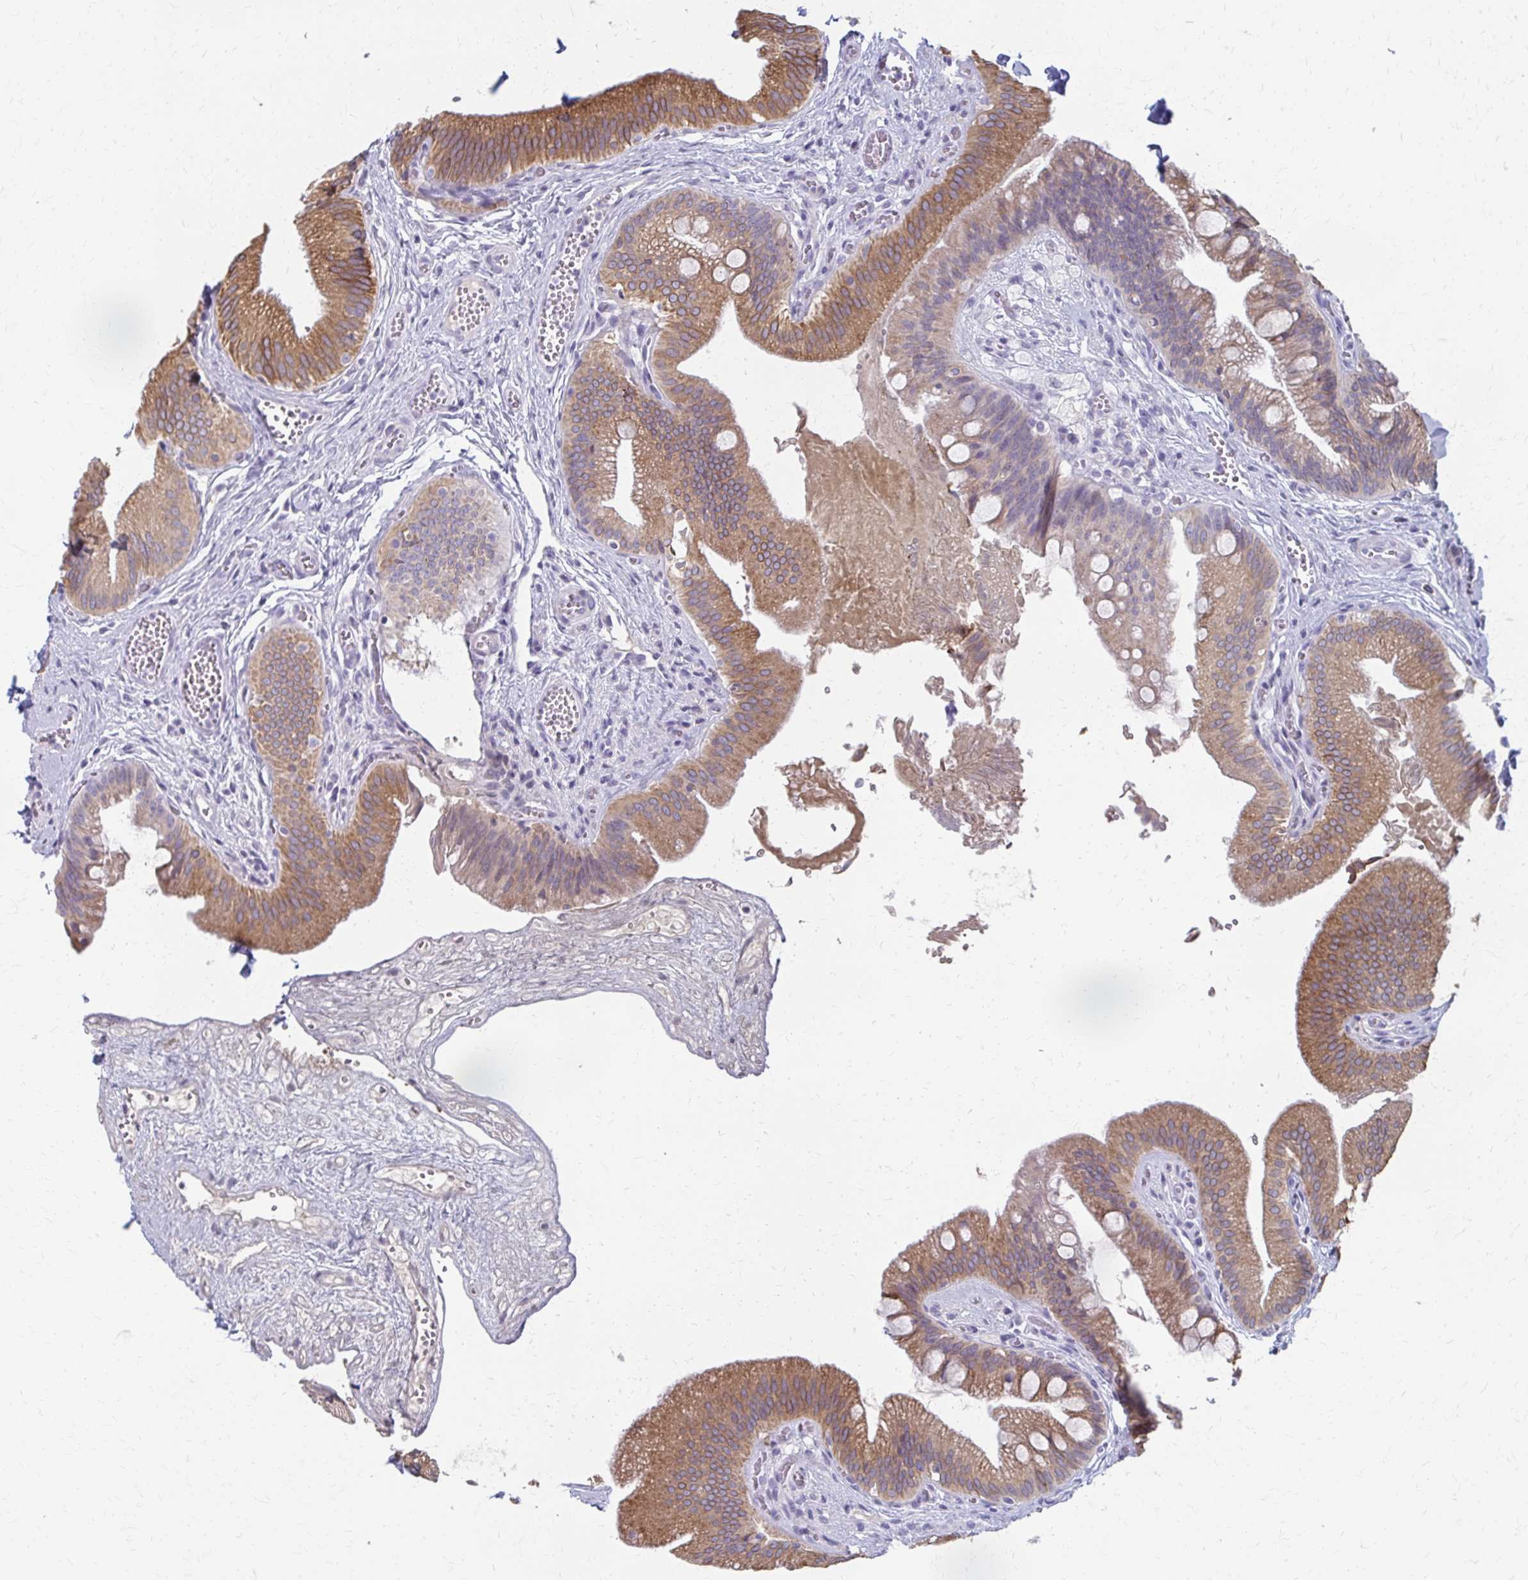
{"staining": {"intensity": "moderate", "quantity": ">75%", "location": "cytoplasmic/membranous"}, "tissue": "gallbladder", "cell_type": "Glandular cells", "image_type": "normal", "snomed": [{"axis": "morphology", "description": "Normal tissue, NOS"}, {"axis": "topography", "description": "Gallbladder"}], "caption": "Benign gallbladder demonstrates moderate cytoplasmic/membranous staining in approximately >75% of glandular cells (Stains: DAB in brown, nuclei in blue, Microscopy: brightfield microscopy at high magnification)..", "gene": "CYB5A", "patient": {"sex": "male", "age": 17}}